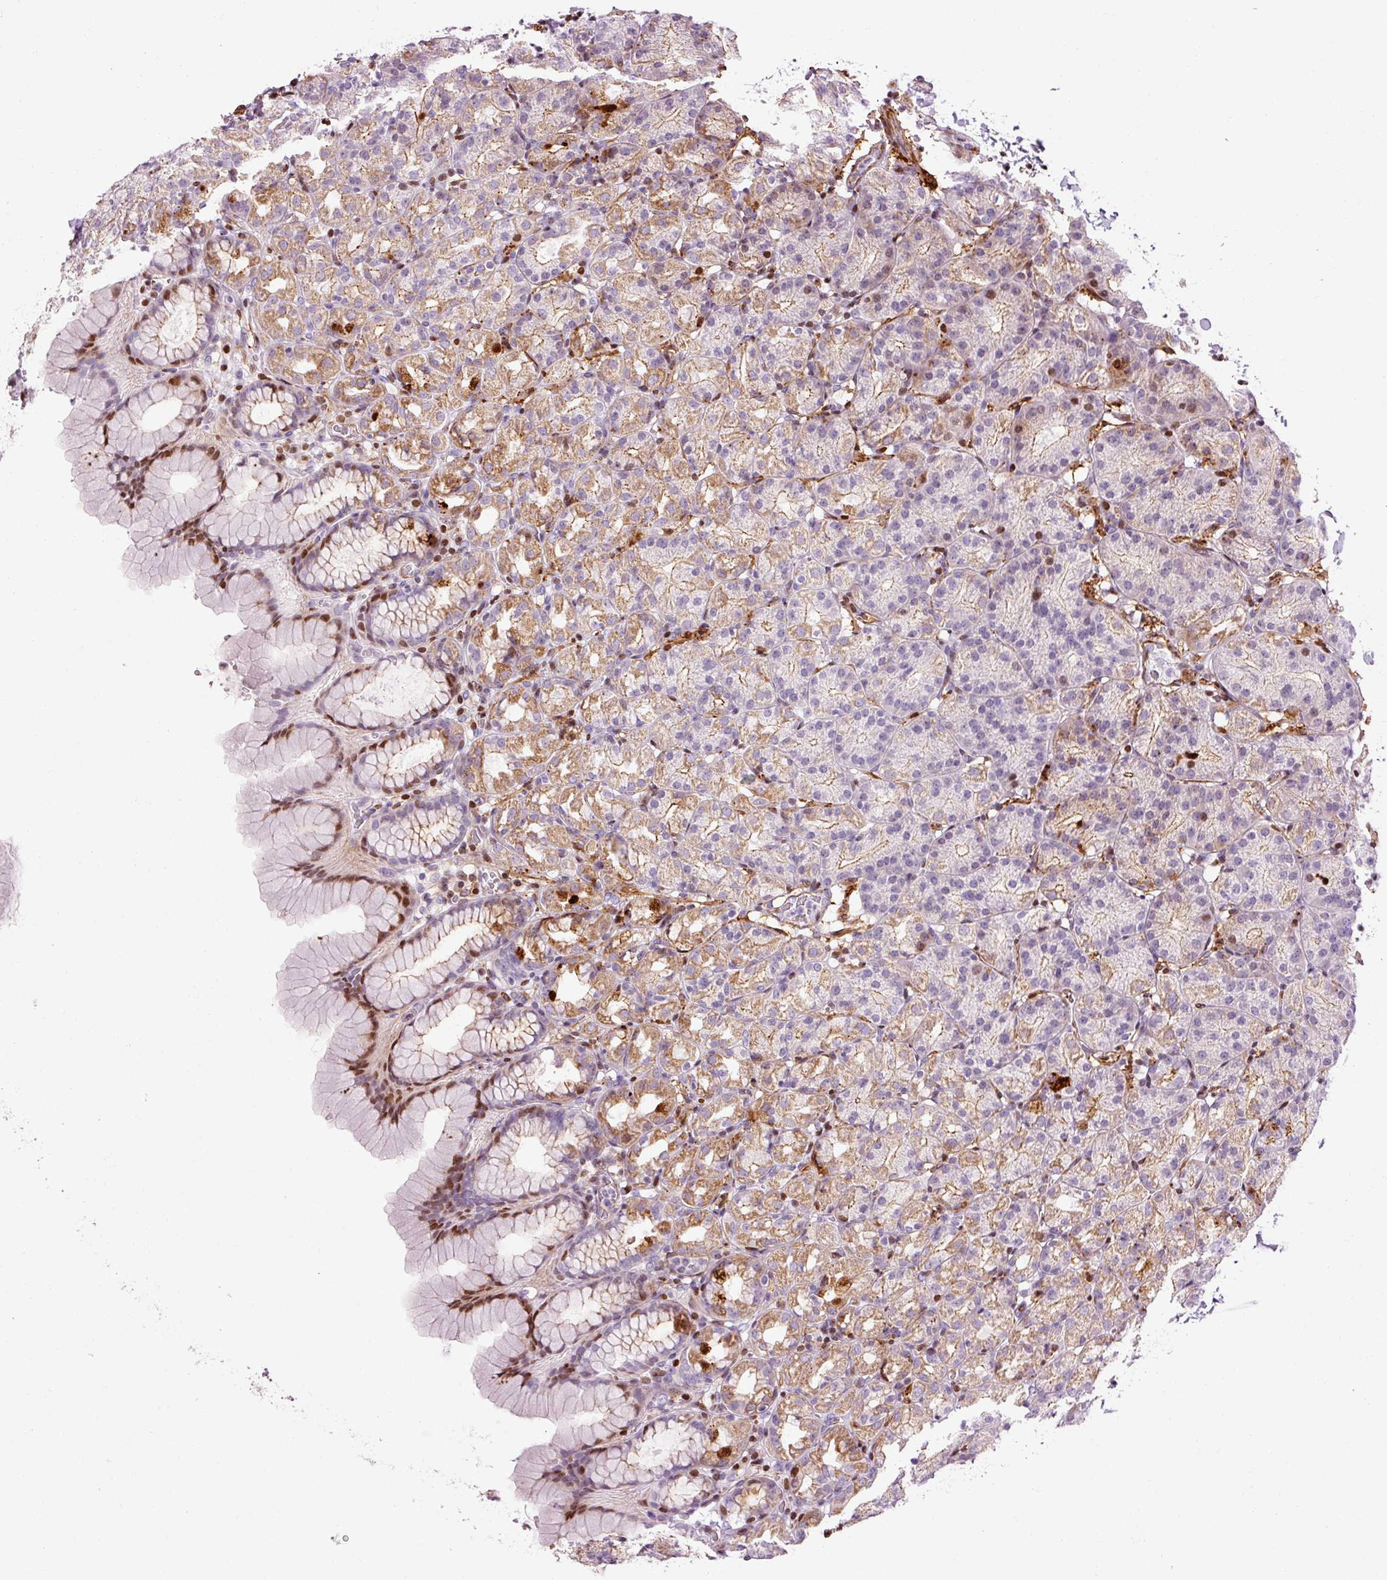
{"staining": {"intensity": "moderate", "quantity": "25%-75%", "location": "cytoplasmic/membranous,nuclear"}, "tissue": "stomach", "cell_type": "Glandular cells", "image_type": "normal", "snomed": [{"axis": "morphology", "description": "Normal tissue, NOS"}, {"axis": "topography", "description": "Stomach, upper"}], "caption": "Glandular cells reveal medium levels of moderate cytoplasmic/membranous,nuclear expression in about 25%-75% of cells in unremarkable stomach.", "gene": "ANKRD20A1", "patient": {"sex": "female", "age": 81}}